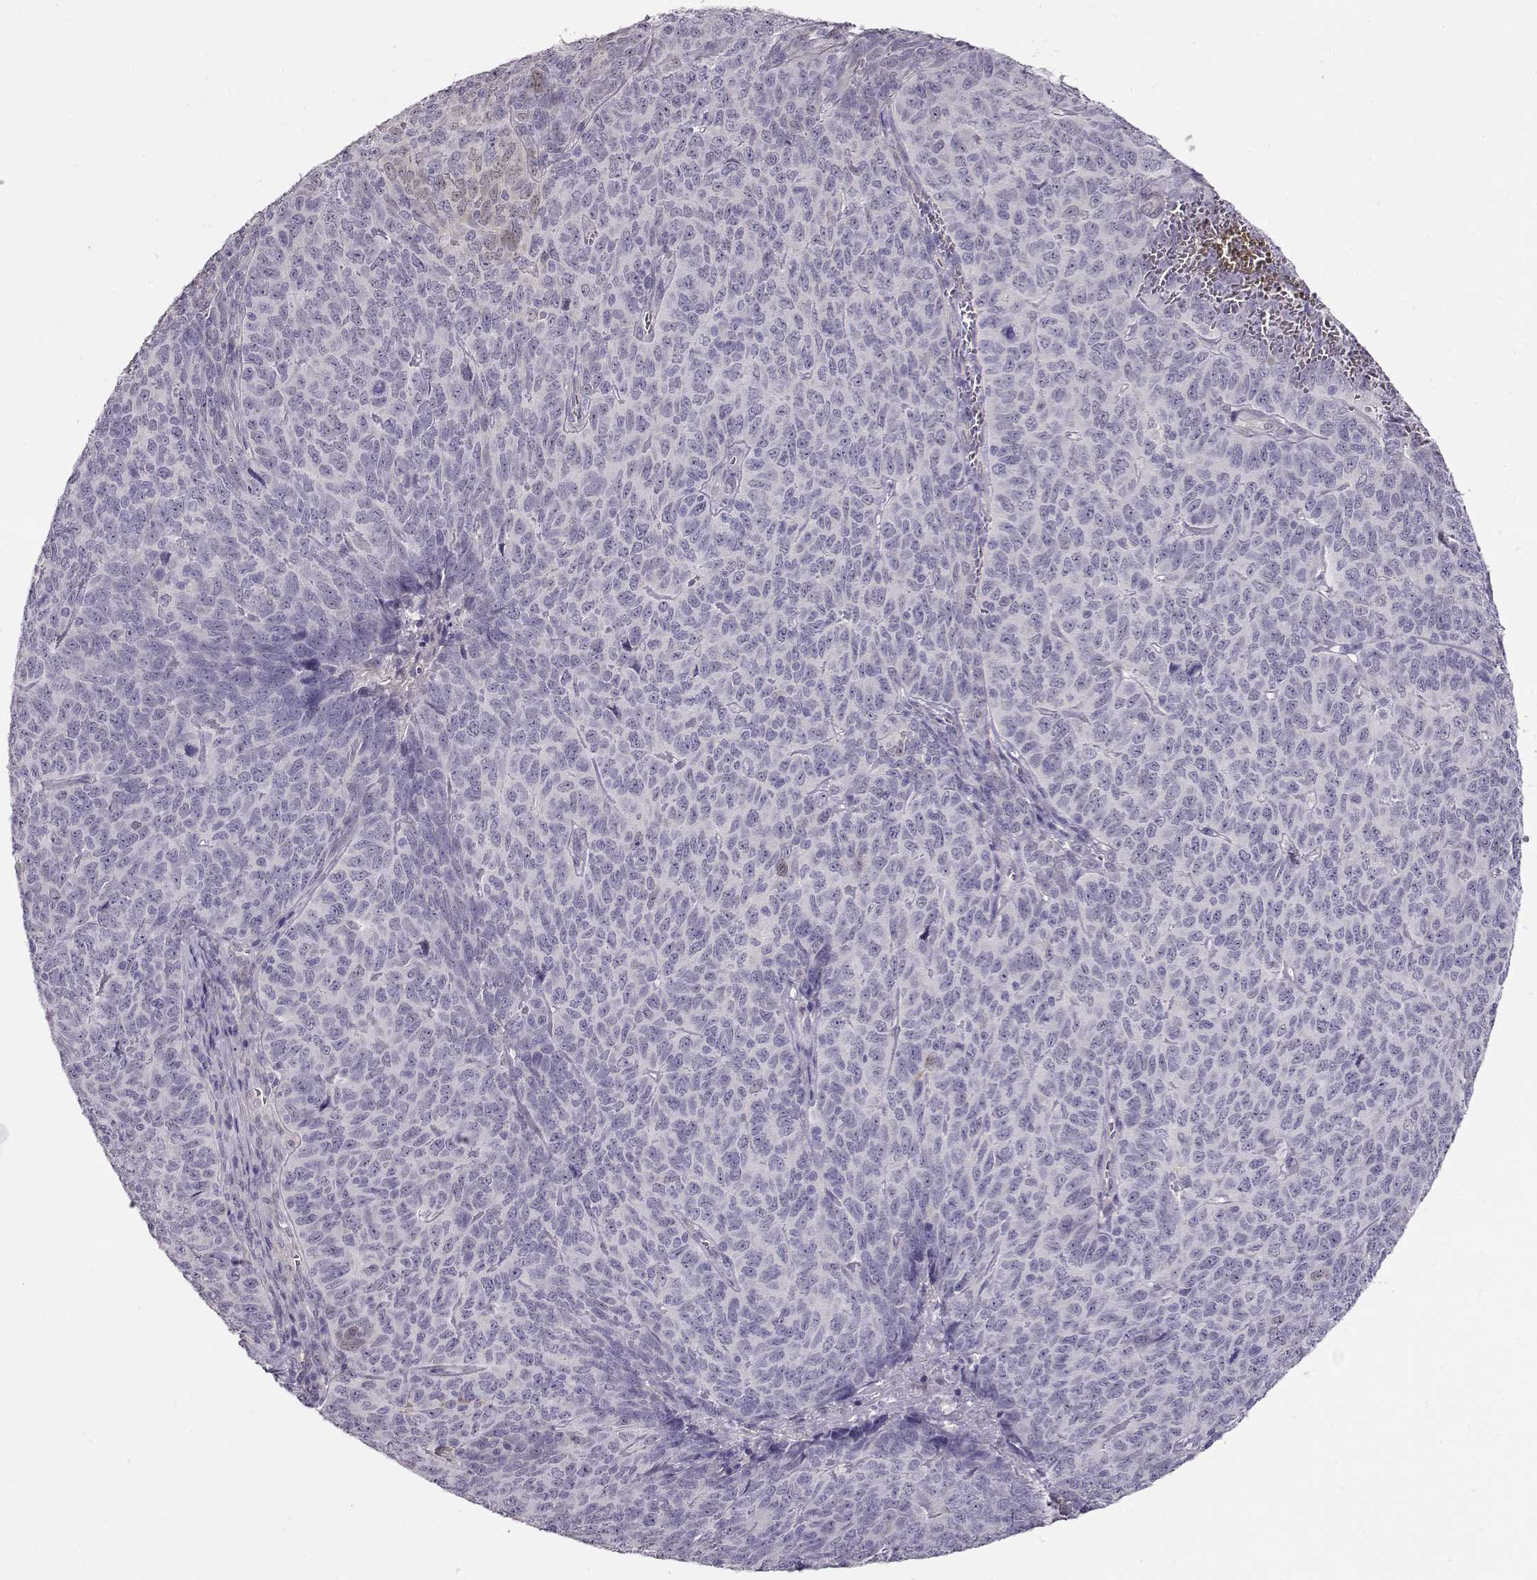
{"staining": {"intensity": "negative", "quantity": "none", "location": "none"}, "tissue": "skin cancer", "cell_type": "Tumor cells", "image_type": "cancer", "snomed": [{"axis": "morphology", "description": "Squamous cell carcinoma, NOS"}, {"axis": "topography", "description": "Skin"}, {"axis": "topography", "description": "Anal"}], "caption": "Human skin cancer (squamous cell carcinoma) stained for a protein using immunohistochemistry (IHC) exhibits no expression in tumor cells.", "gene": "CCR8", "patient": {"sex": "female", "age": 51}}